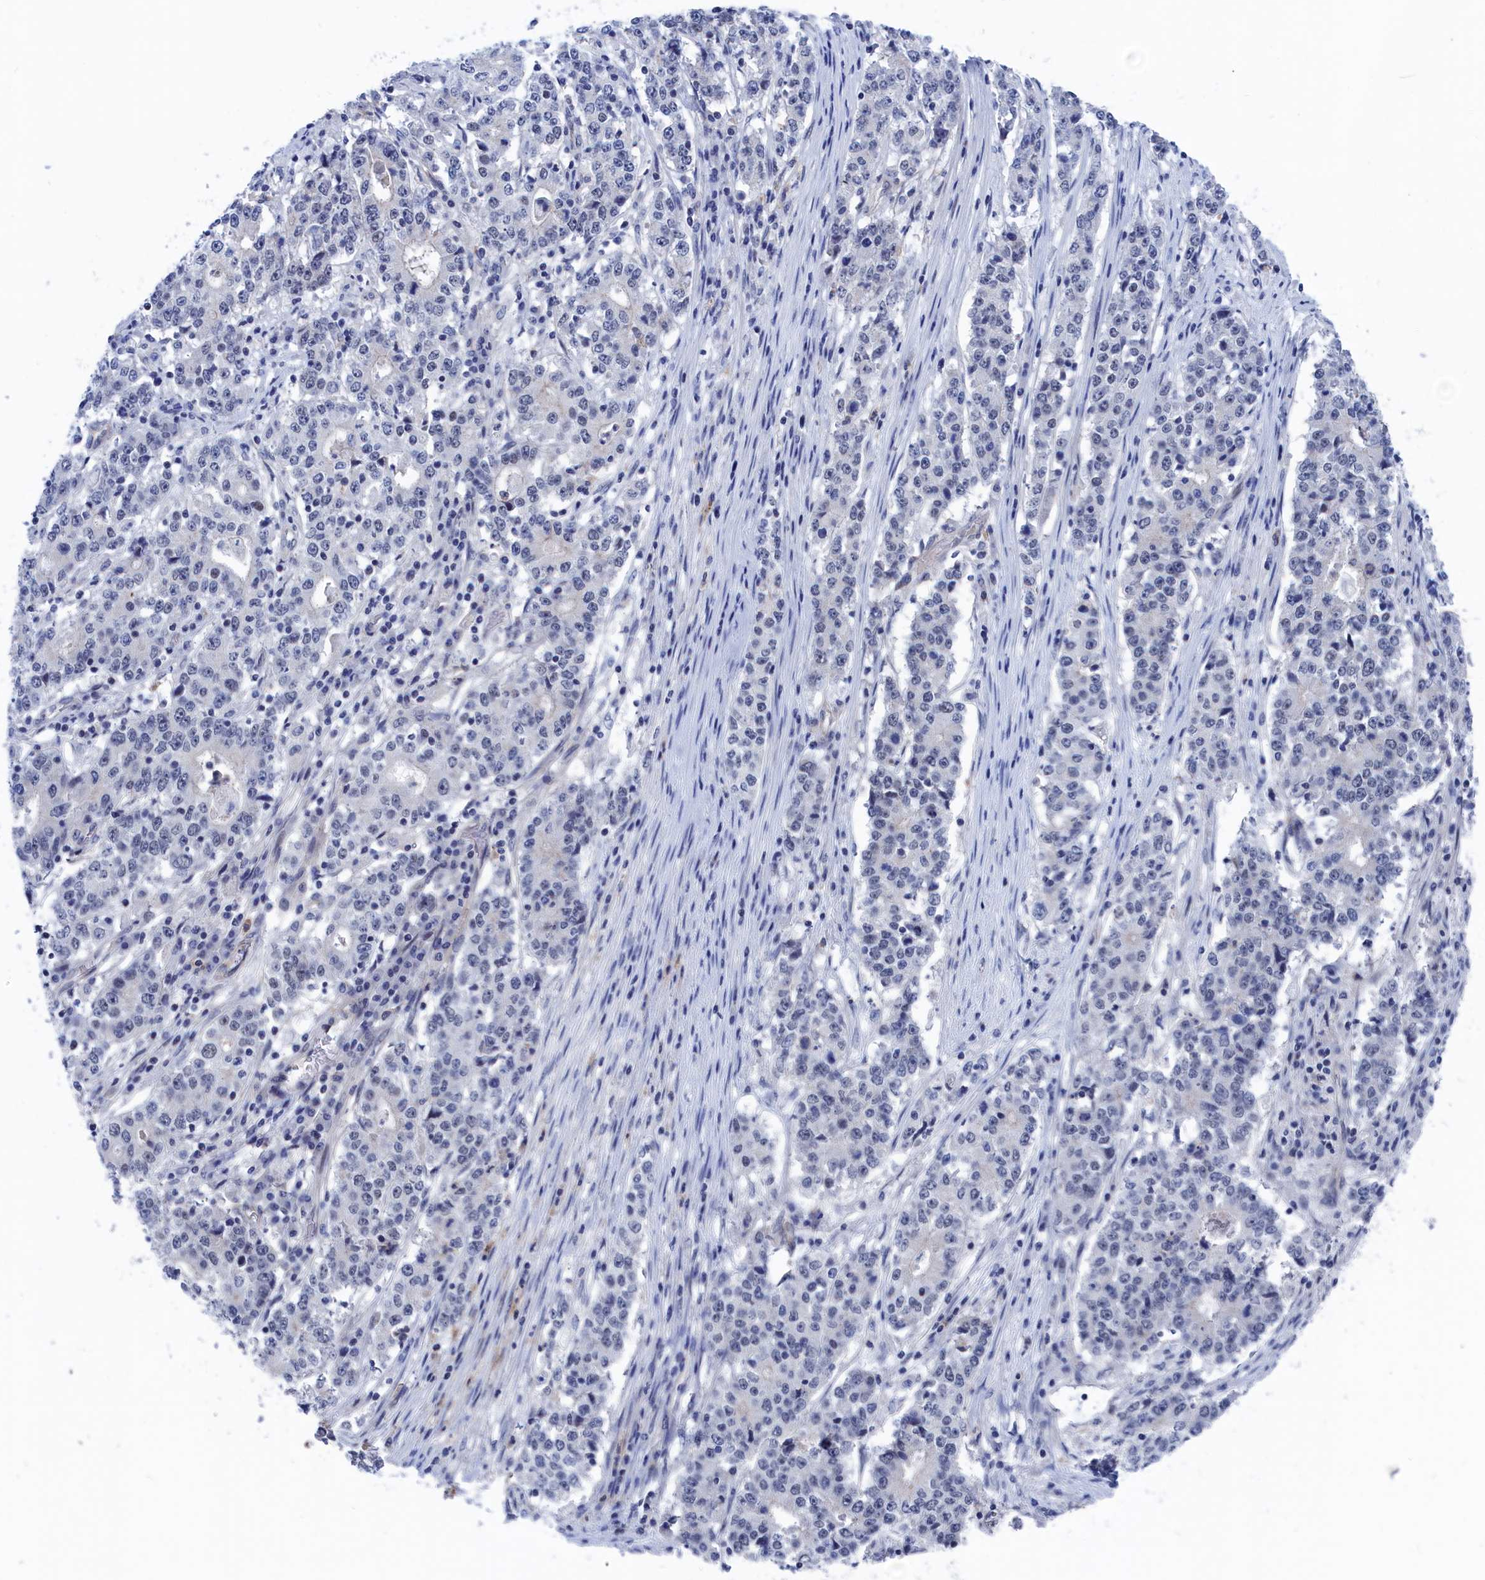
{"staining": {"intensity": "negative", "quantity": "none", "location": "none"}, "tissue": "stomach cancer", "cell_type": "Tumor cells", "image_type": "cancer", "snomed": [{"axis": "morphology", "description": "Adenocarcinoma, NOS"}, {"axis": "topography", "description": "Stomach"}], "caption": "IHC histopathology image of stomach adenocarcinoma stained for a protein (brown), which displays no positivity in tumor cells. Brightfield microscopy of immunohistochemistry stained with DAB (brown) and hematoxylin (blue), captured at high magnification.", "gene": "MARCHF3", "patient": {"sex": "male", "age": 59}}